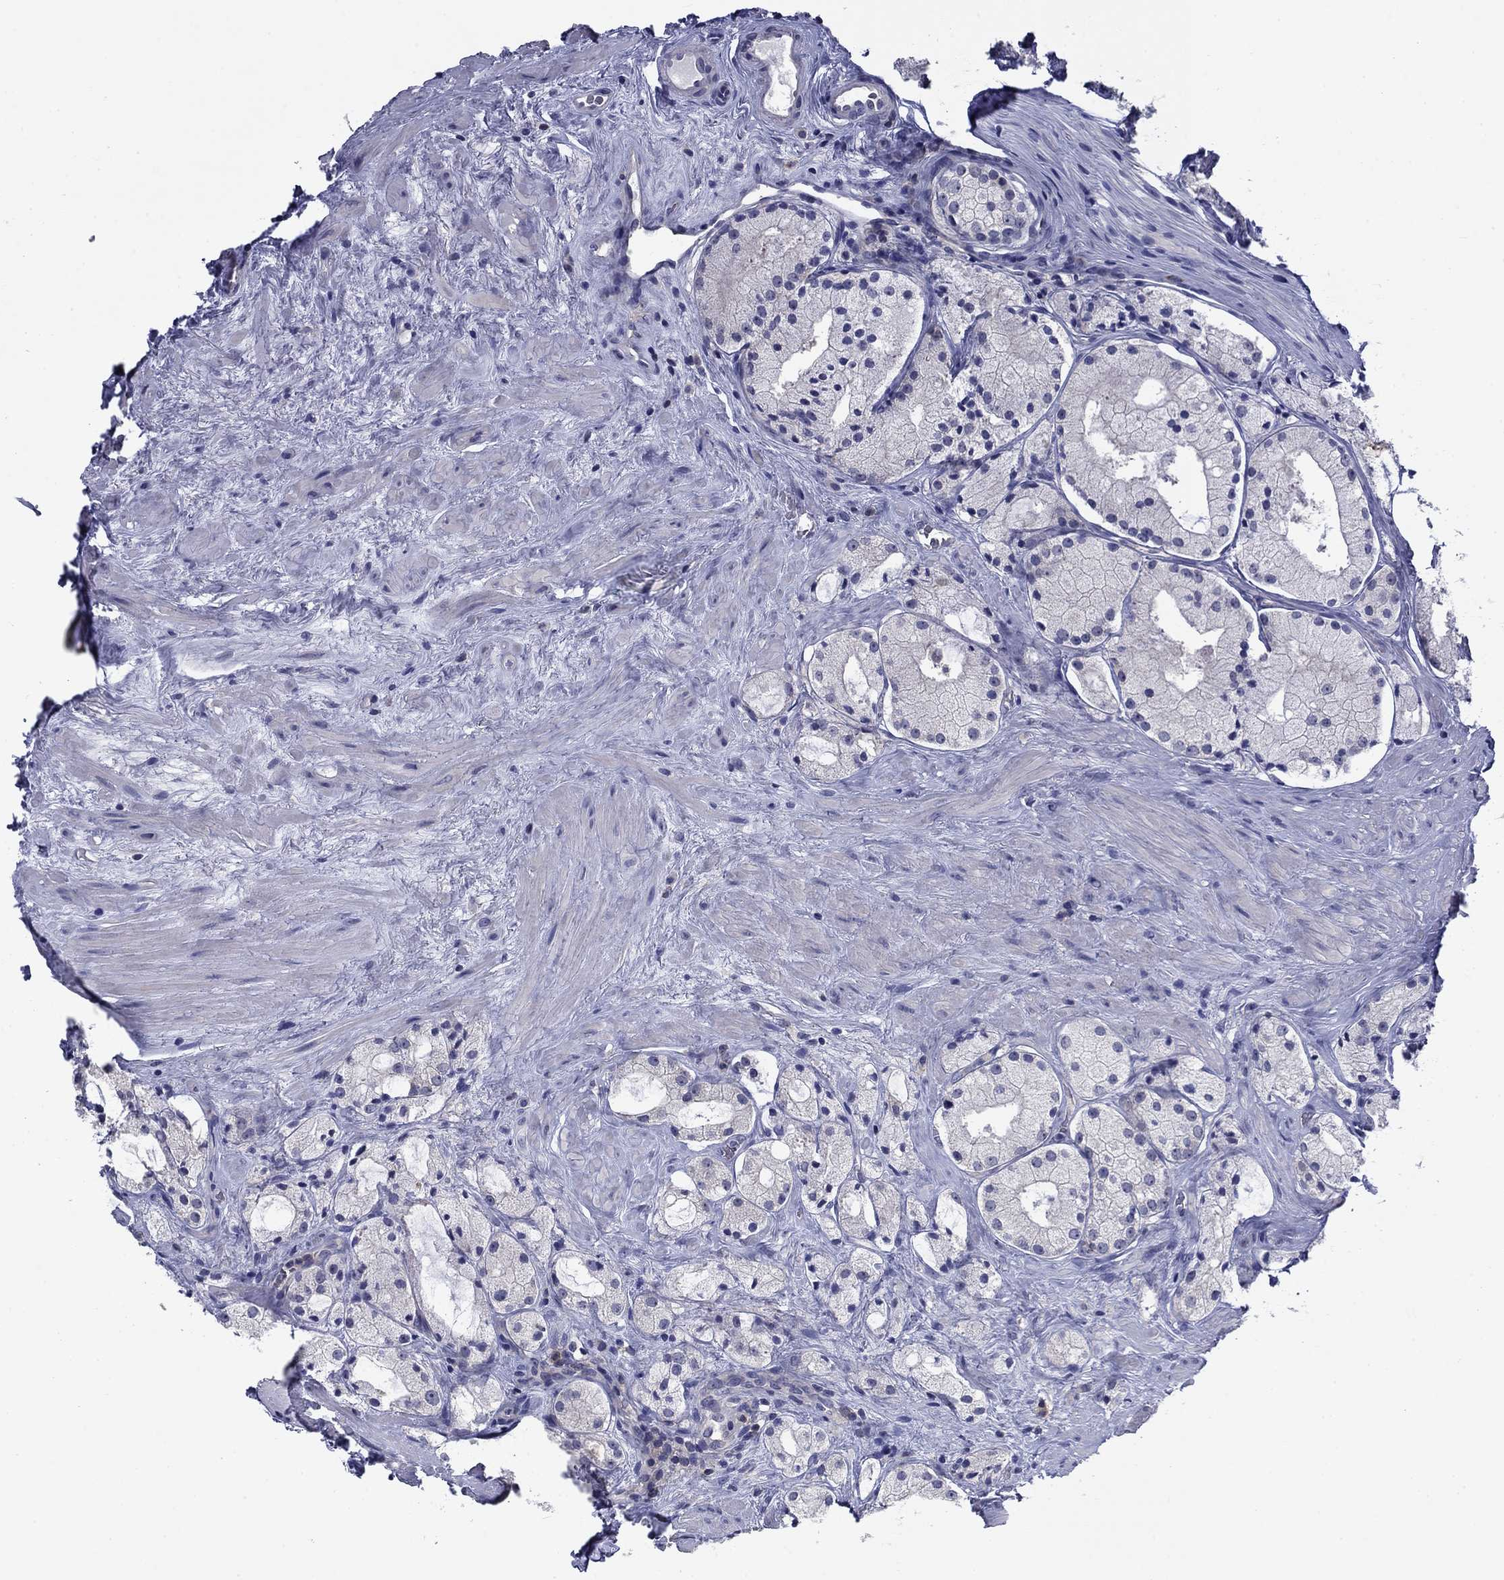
{"staining": {"intensity": "negative", "quantity": "none", "location": "none"}, "tissue": "prostate cancer", "cell_type": "Tumor cells", "image_type": "cancer", "snomed": [{"axis": "morphology", "description": "Adenocarcinoma, NOS"}, {"axis": "morphology", "description": "Adenocarcinoma, High grade"}, {"axis": "topography", "description": "Prostate"}], "caption": "Protein analysis of prostate cancer (adenocarcinoma) reveals no significant staining in tumor cells.", "gene": "POU2F2", "patient": {"sex": "male", "age": 64}}